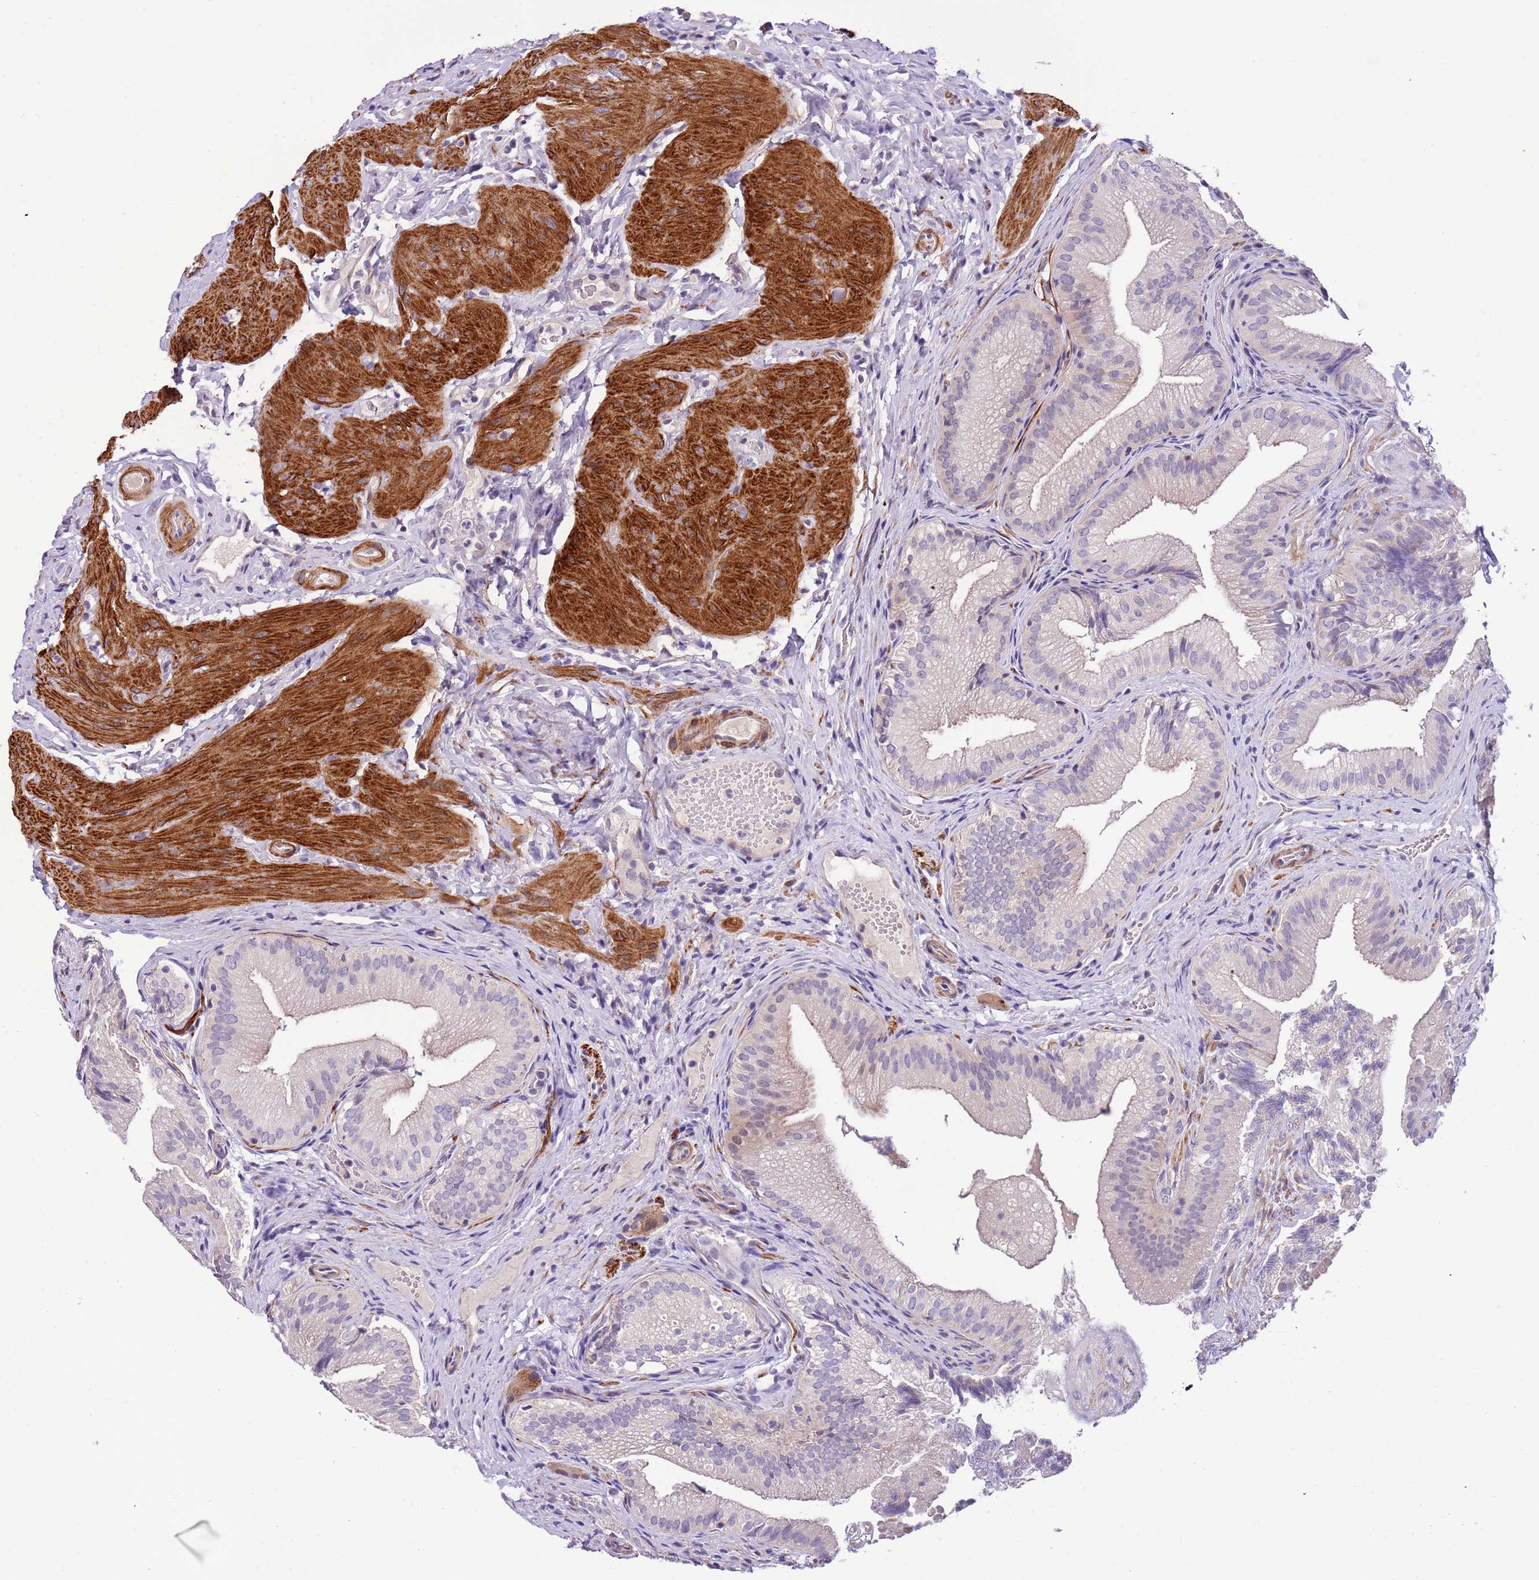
{"staining": {"intensity": "negative", "quantity": "none", "location": "none"}, "tissue": "gallbladder", "cell_type": "Glandular cells", "image_type": "normal", "snomed": [{"axis": "morphology", "description": "Normal tissue, NOS"}, {"axis": "topography", "description": "Gallbladder"}], "caption": "The photomicrograph displays no staining of glandular cells in normal gallbladder.", "gene": "PLEKHH1", "patient": {"sex": "female", "age": 30}}